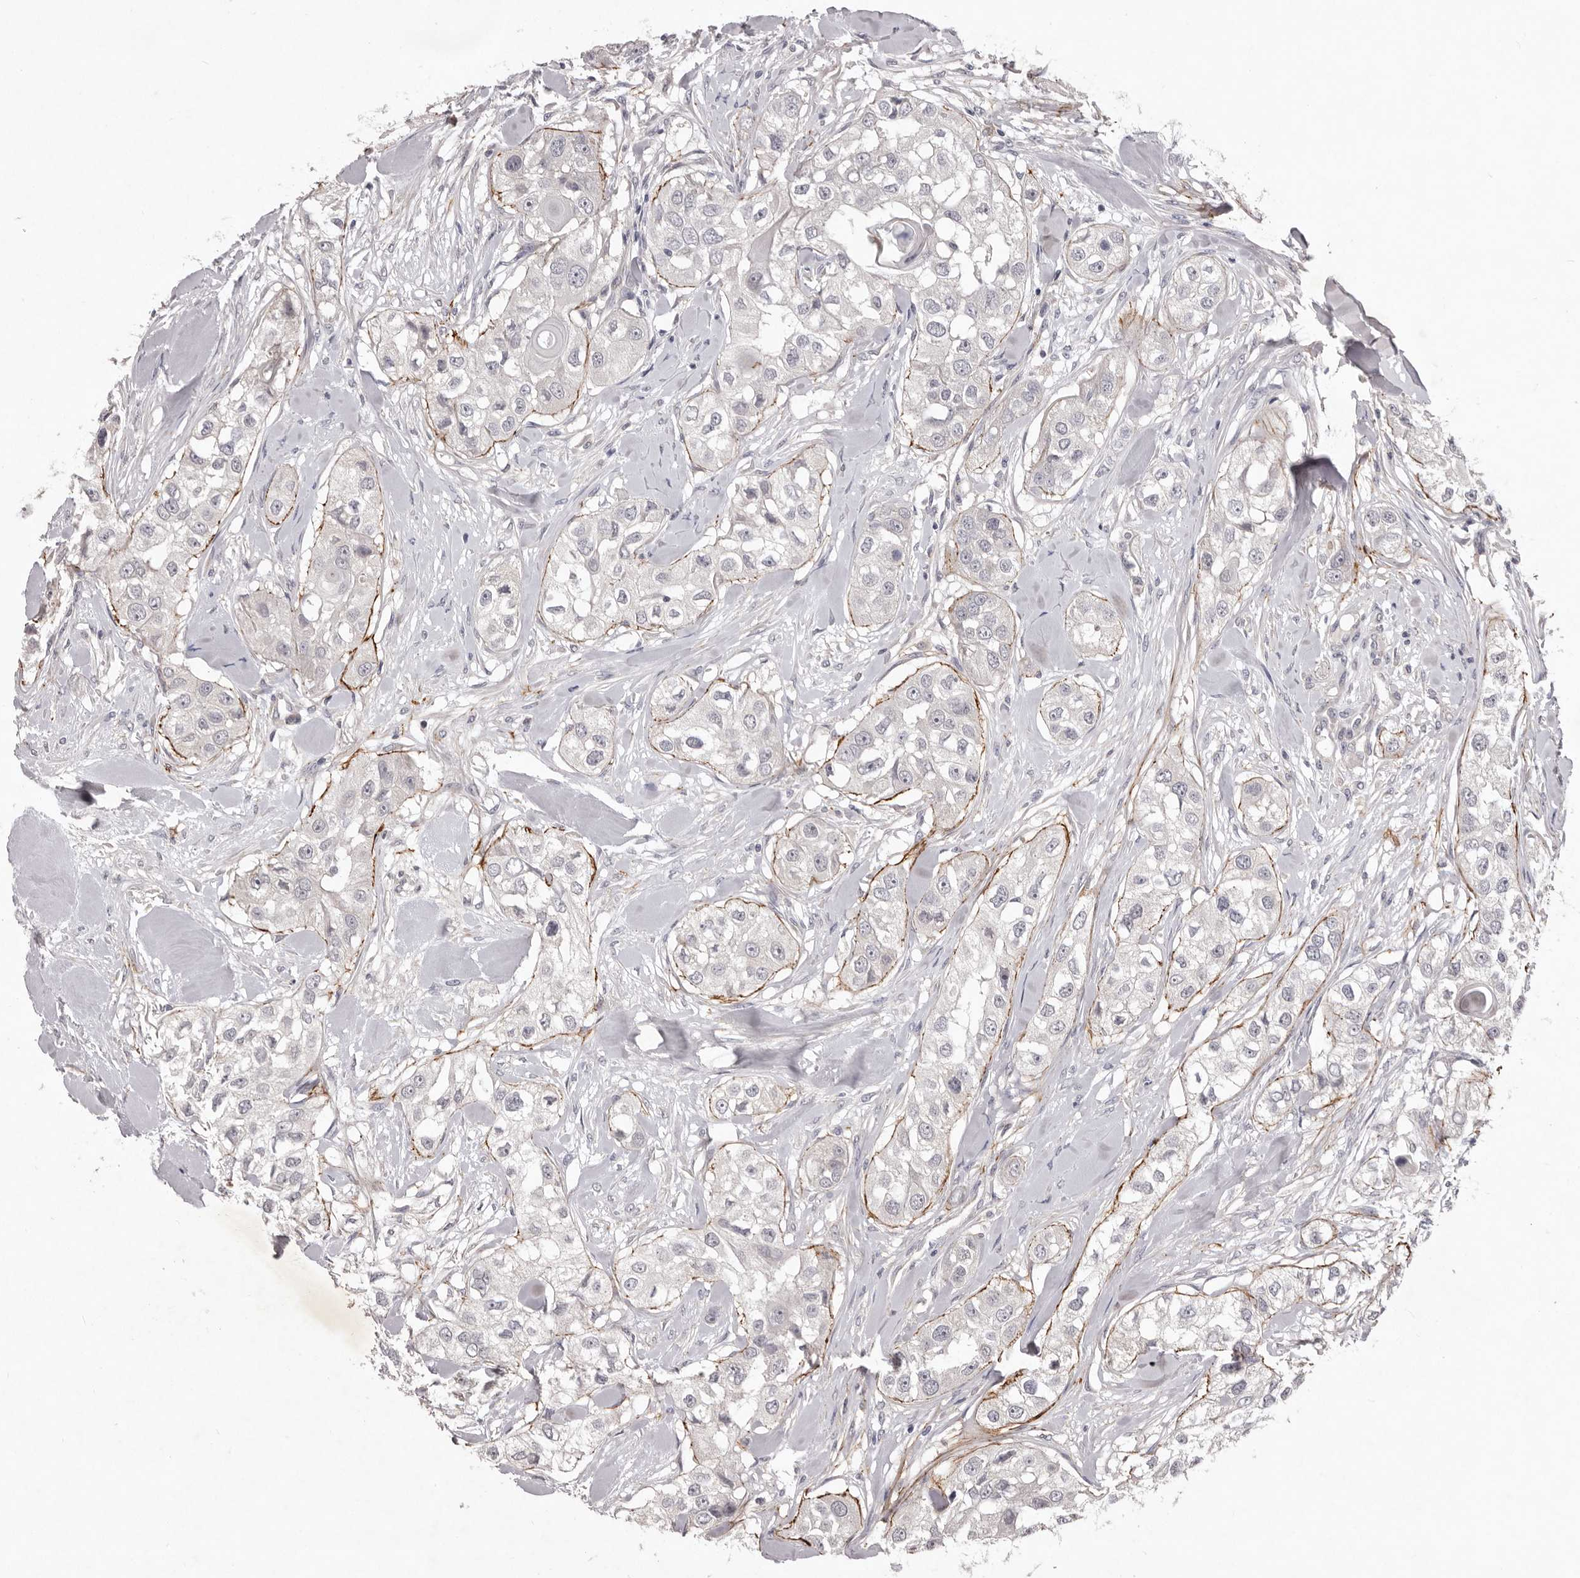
{"staining": {"intensity": "negative", "quantity": "none", "location": "none"}, "tissue": "head and neck cancer", "cell_type": "Tumor cells", "image_type": "cancer", "snomed": [{"axis": "morphology", "description": "Normal tissue, NOS"}, {"axis": "morphology", "description": "Squamous cell carcinoma, NOS"}, {"axis": "topography", "description": "Skeletal muscle"}, {"axis": "topography", "description": "Head-Neck"}], "caption": "There is no significant staining in tumor cells of squamous cell carcinoma (head and neck).", "gene": "HBS1L", "patient": {"sex": "male", "age": 51}}